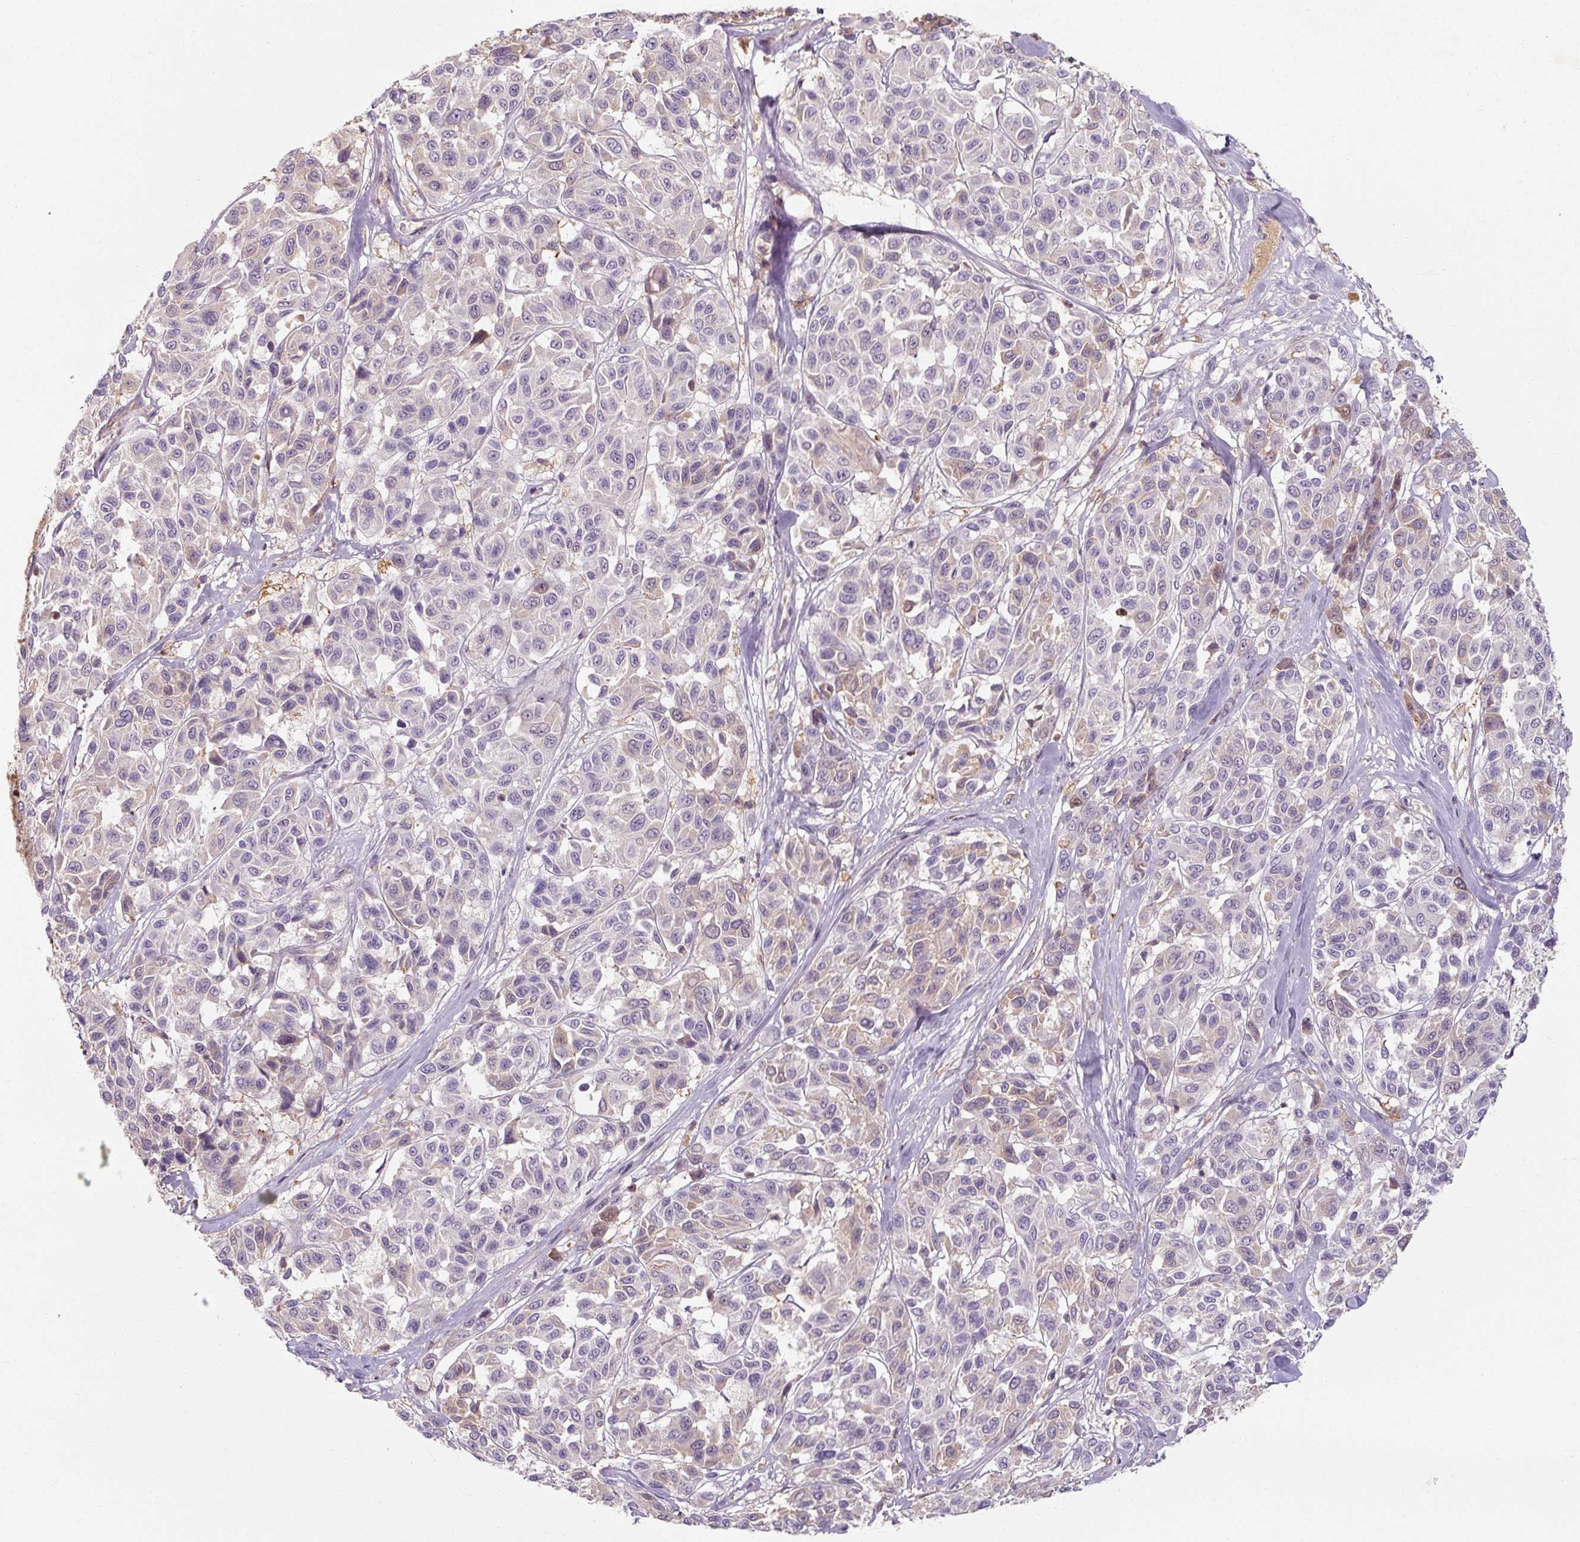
{"staining": {"intensity": "weak", "quantity": "25%-75%", "location": "cytoplasmic/membranous"}, "tissue": "melanoma", "cell_type": "Tumor cells", "image_type": "cancer", "snomed": [{"axis": "morphology", "description": "Malignant melanoma, NOS"}, {"axis": "topography", "description": "Skin"}], "caption": "Protein staining by immunohistochemistry (IHC) displays weak cytoplasmic/membranous positivity in approximately 25%-75% of tumor cells in melanoma. The protein of interest is shown in brown color, while the nuclei are stained blue.", "gene": "TSEN54", "patient": {"sex": "female", "age": 66}}